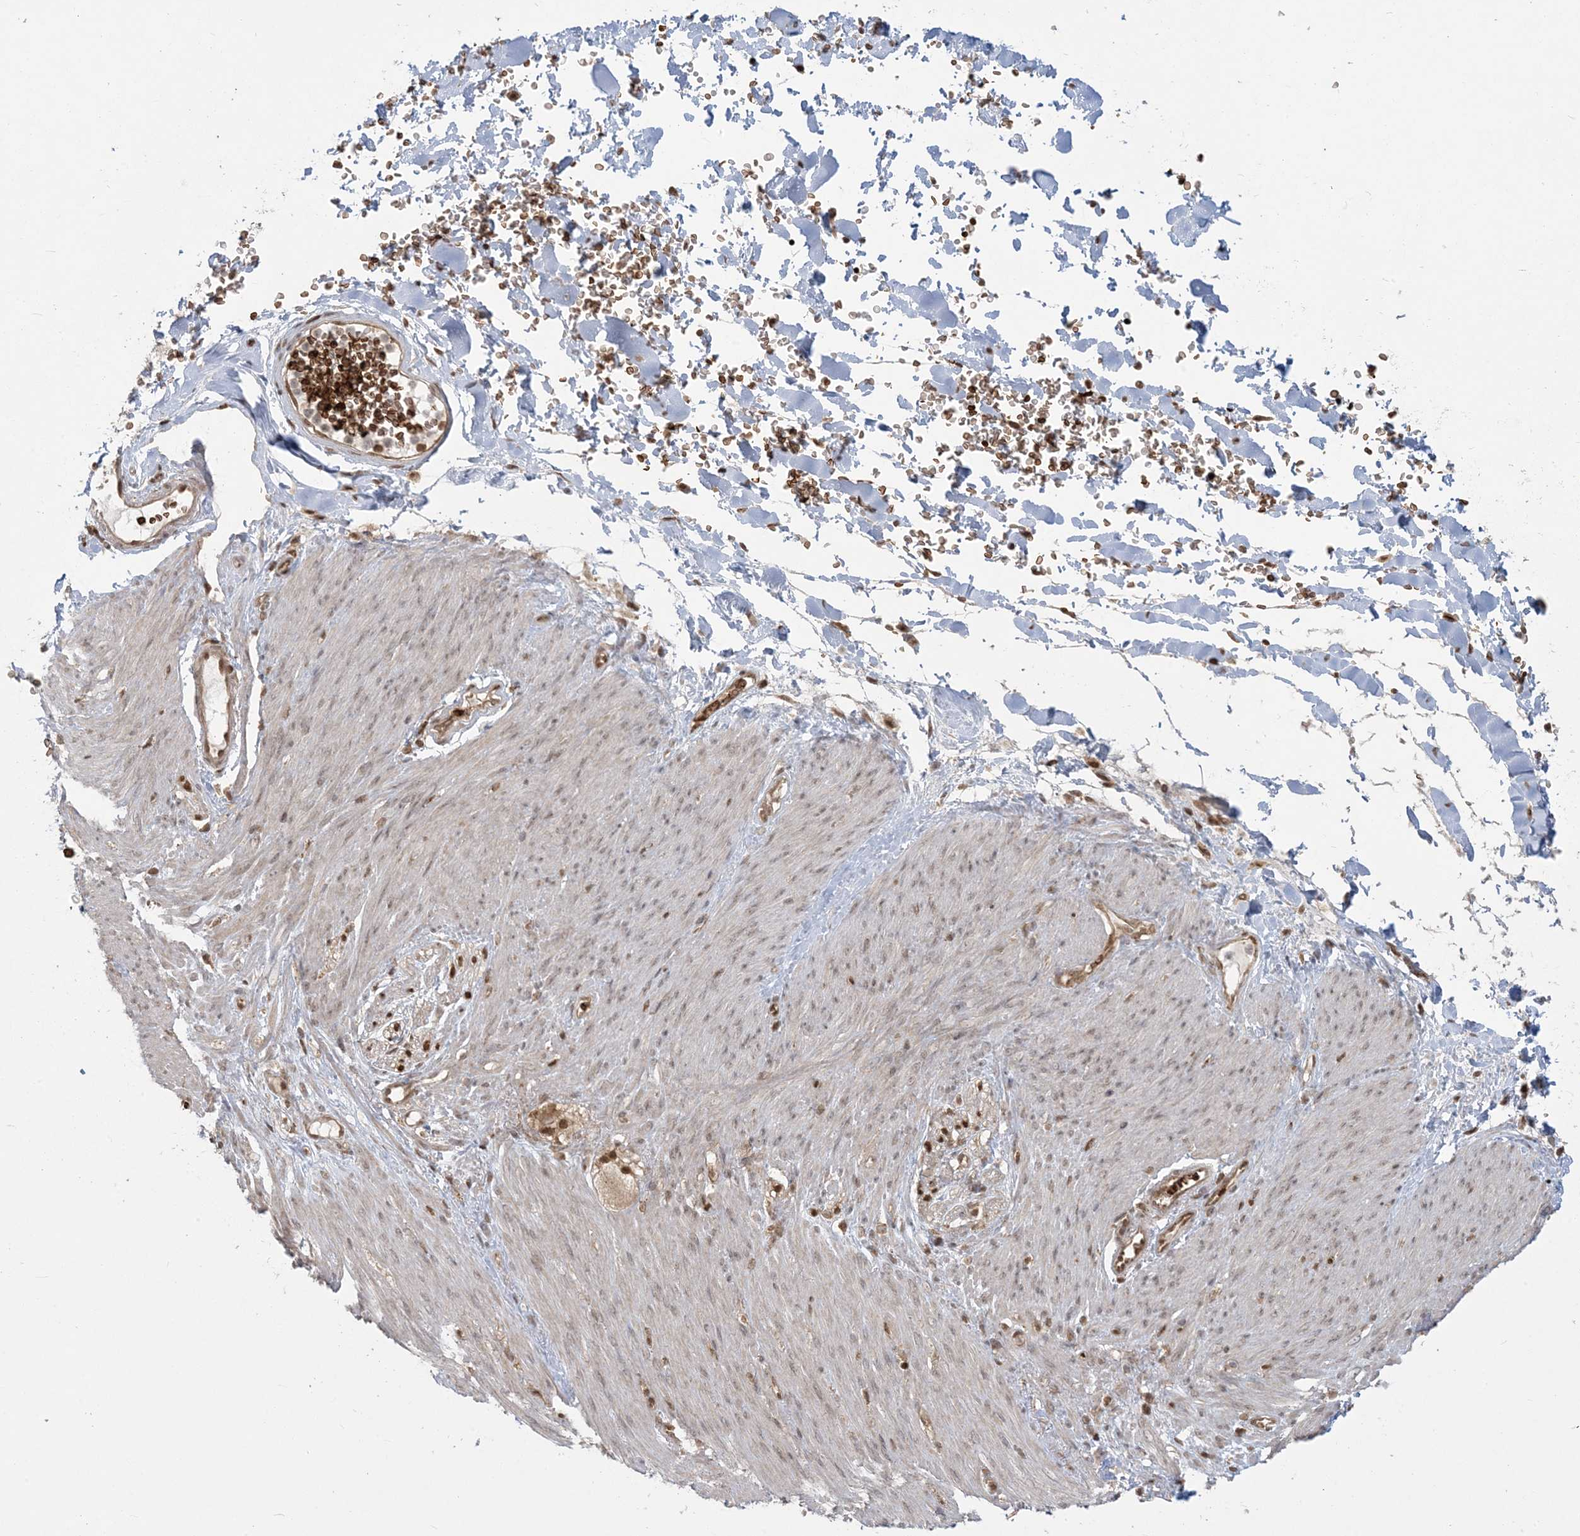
{"staining": {"intensity": "moderate", "quantity": ">75%", "location": "cytoplasmic/membranous"}, "tissue": "adipose tissue", "cell_type": "Adipocytes", "image_type": "normal", "snomed": [{"axis": "morphology", "description": "Normal tissue, NOS"}, {"axis": "topography", "description": "Colon"}, {"axis": "topography", "description": "Peripheral nerve tissue"}], "caption": "This is a micrograph of immunohistochemistry staining of benign adipose tissue, which shows moderate positivity in the cytoplasmic/membranous of adipocytes.", "gene": "ABCF3", "patient": {"sex": "female", "age": 61}}